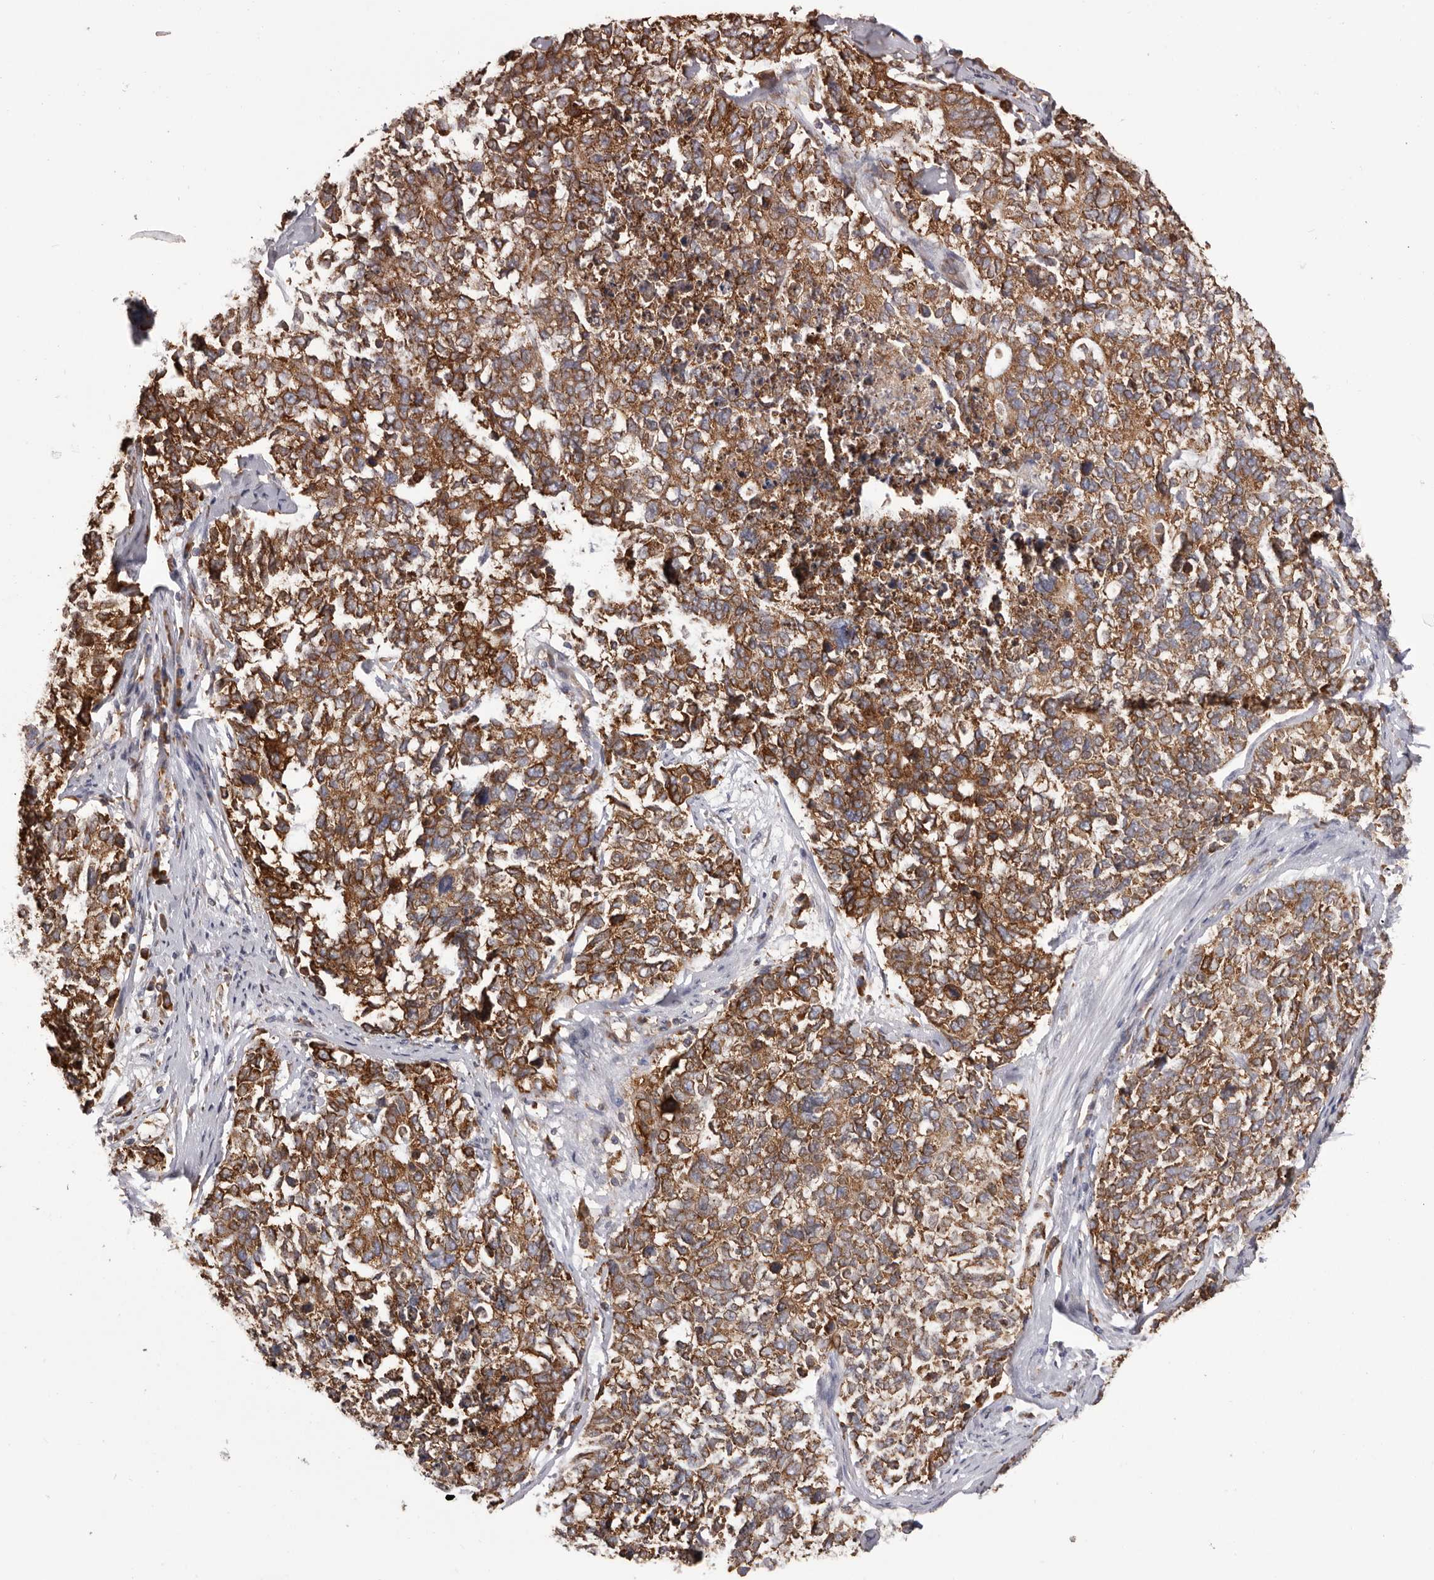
{"staining": {"intensity": "moderate", "quantity": ">75%", "location": "cytoplasmic/membranous"}, "tissue": "cervical cancer", "cell_type": "Tumor cells", "image_type": "cancer", "snomed": [{"axis": "morphology", "description": "Squamous cell carcinoma, NOS"}, {"axis": "topography", "description": "Cervix"}], "caption": "The photomicrograph demonstrates staining of squamous cell carcinoma (cervical), revealing moderate cytoplasmic/membranous protein staining (brown color) within tumor cells.", "gene": "QRSL1", "patient": {"sex": "female", "age": 63}}